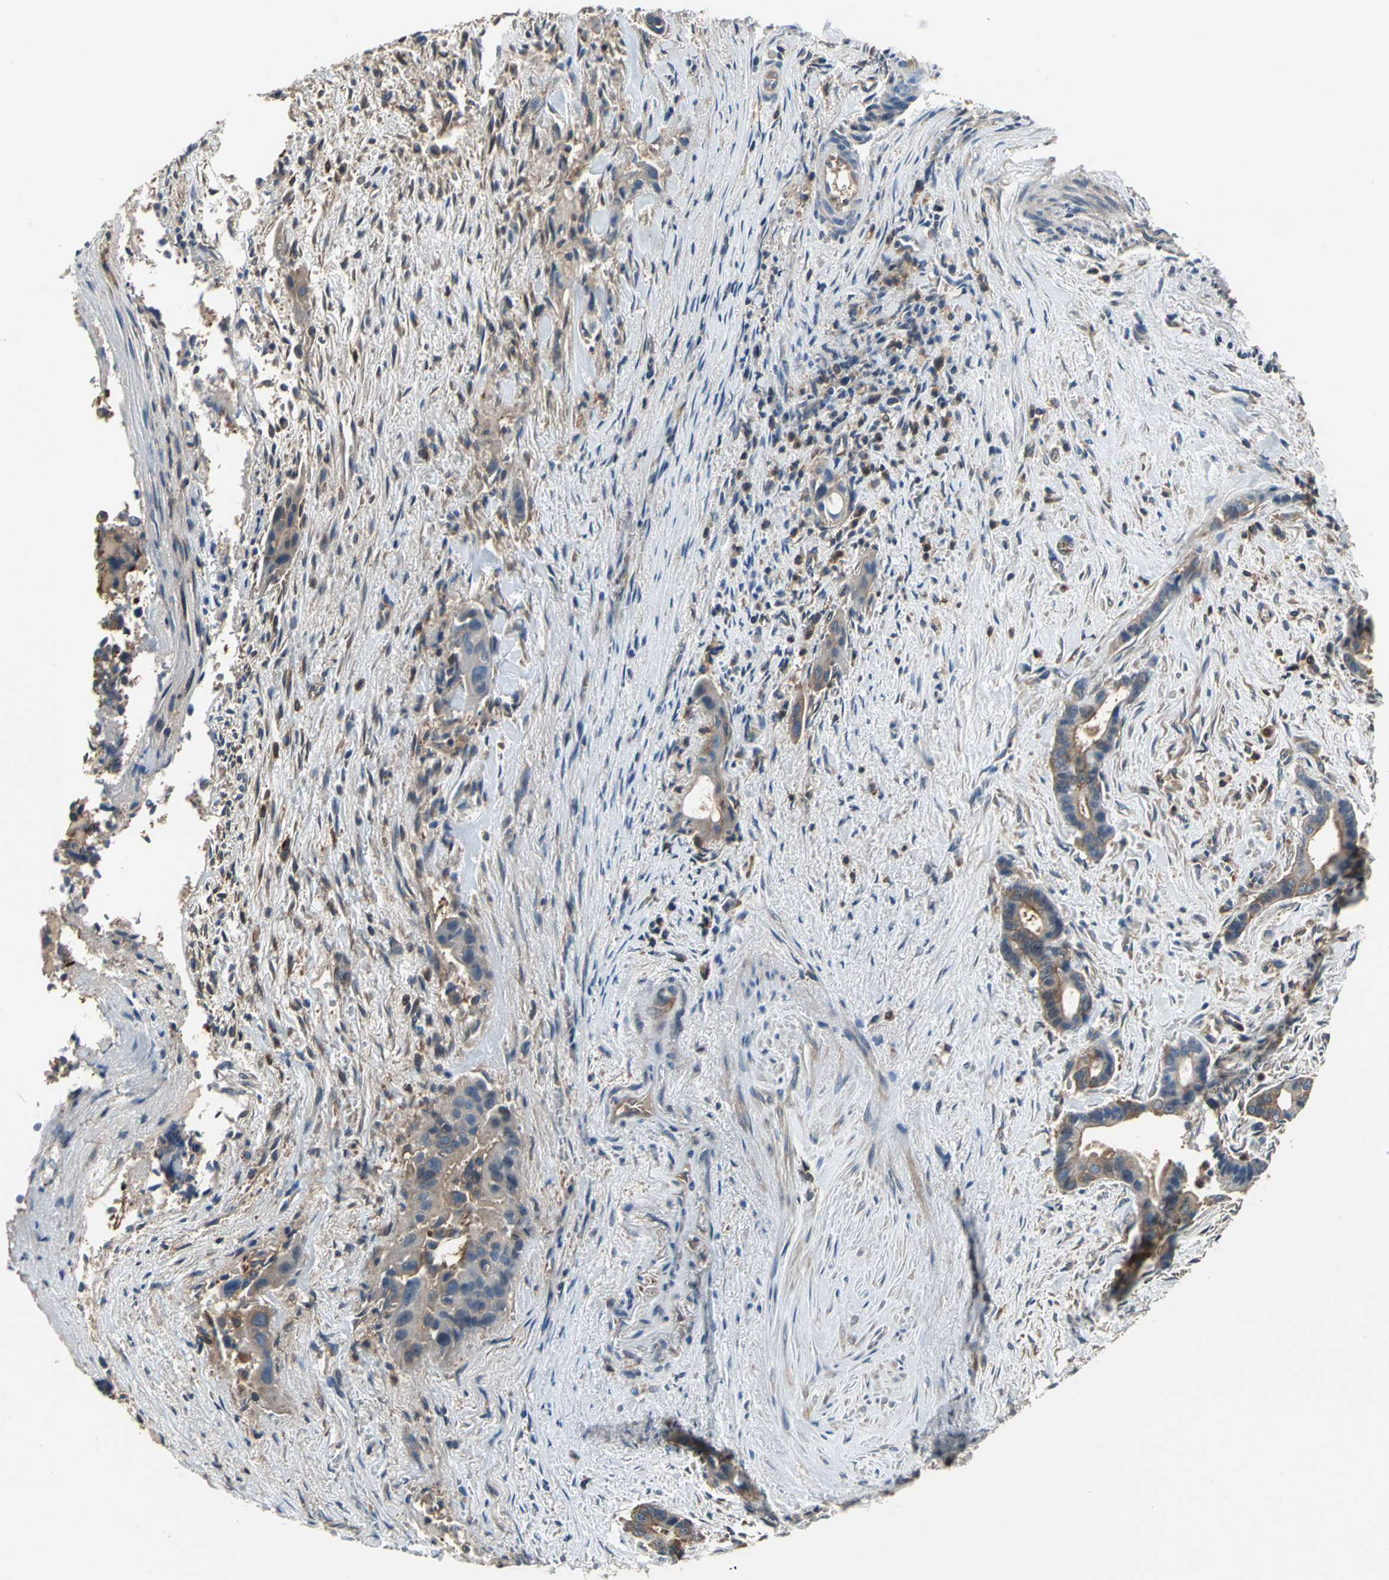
{"staining": {"intensity": "moderate", "quantity": ">75%", "location": "cytoplasmic/membranous"}, "tissue": "liver cancer", "cell_type": "Tumor cells", "image_type": "cancer", "snomed": [{"axis": "morphology", "description": "Cholangiocarcinoma"}, {"axis": "topography", "description": "Liver"}], "caption": "Immunohistochemical staining of liver cancer (cholangiocarcinoma) shows medium levels of moderate cytoplasmic/membranous expression in about >75% of tumor cells. (Brightfield microscopy of DAB IHC at high magnification).", "gene": "CAPN1", "patient": {"sex": "female", "age": 55}}